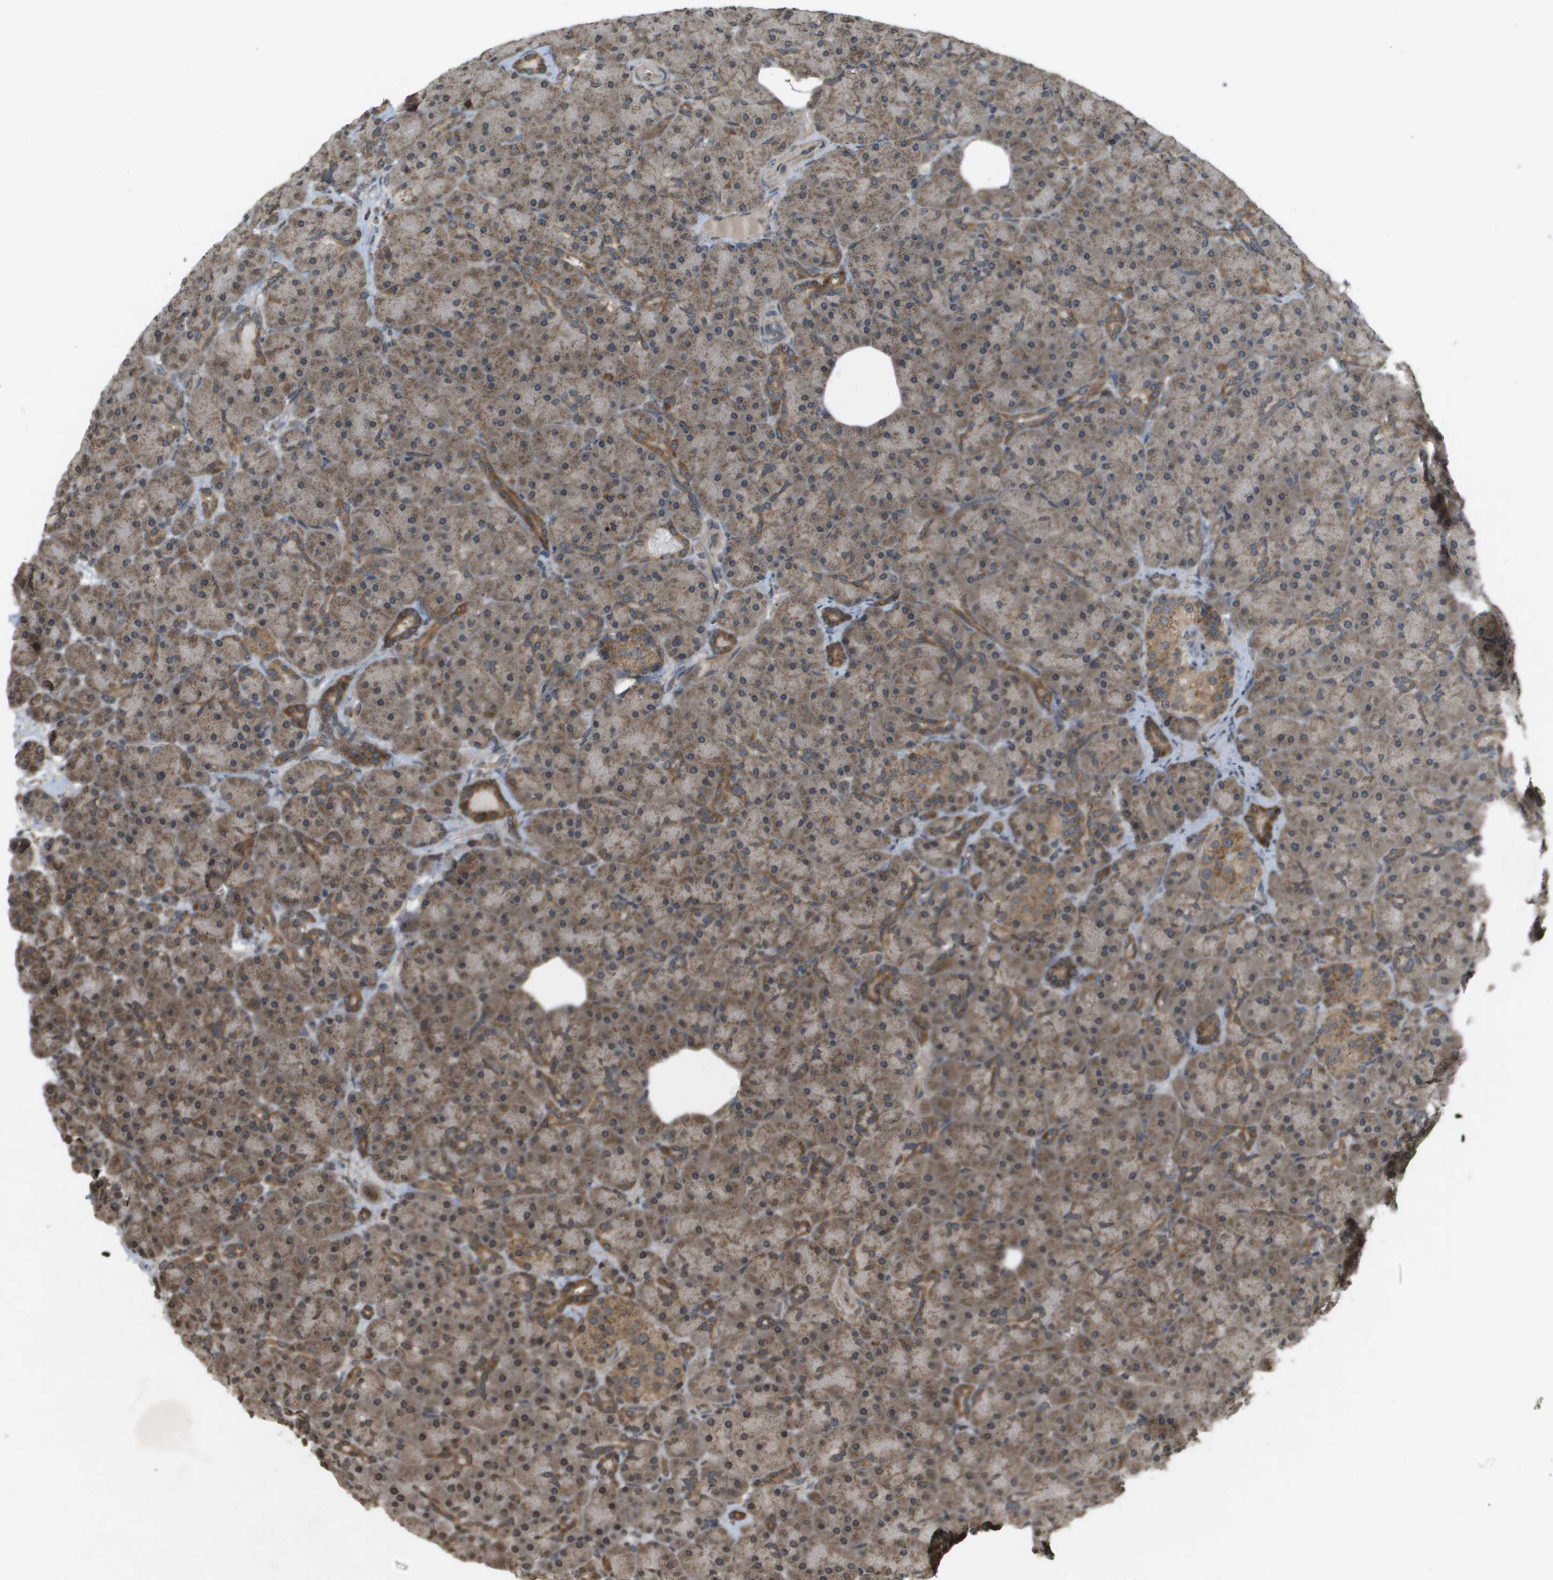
{"staining": {"intensity": "moderate", "quantity": ">75%", "location": "cytoplasmic/membranous"}, "tissue": "pancreas", "cell_type": "Exocrine glandular cells", "image_type": "normal", "snomed": [{"axis": "morphology", "description": "Normal tissue, NOS"}, {"axis": "topography", "description": "Pancreas"}], "caption": "Human pancreas stained with a brown dye displays moderate cytoplasmic/membranous positive expression in about >75% of exocrine glandular cells.", "gene": "RAB21", "patient": {"sex": "male", "age": 66}}